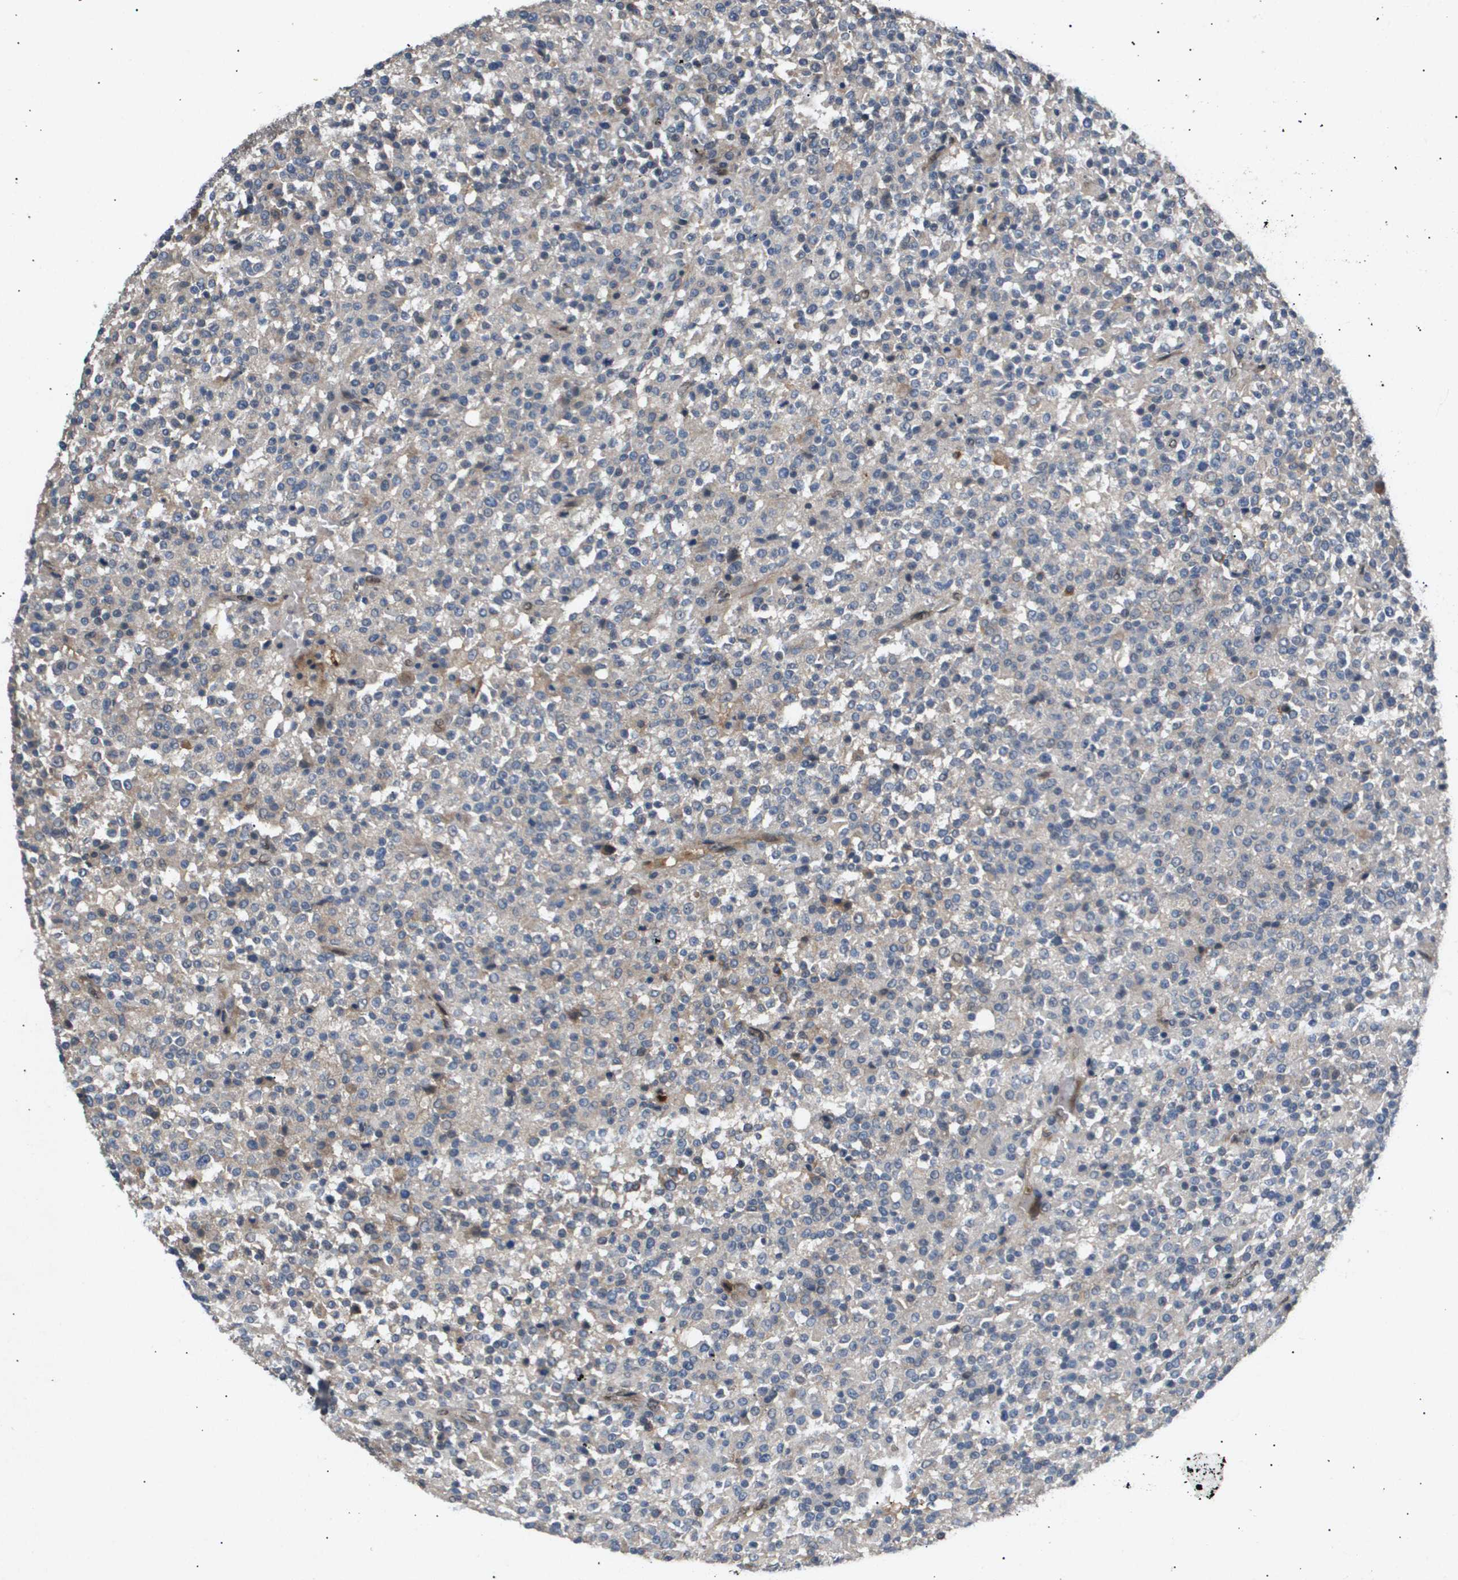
{"staining": {"intensity": "negative", "quantity": "none", "location": "none"}, "tissue": "testis cancer", "cell_type": "Tumor cells", "image_type": "cancer", "snomed": [{"axis": "morphology", "description": "Seminoma, NOS"}, {"axis": "topography", "description": "Testis"}], "caption": "Tumor cells show no significant protein positivity in testis cancer. (DAB immunohistochemistry (IHC) with hematoxylin counter stain).", "gene": "ERG", "patient": {"sex": "male", "age": 59}}